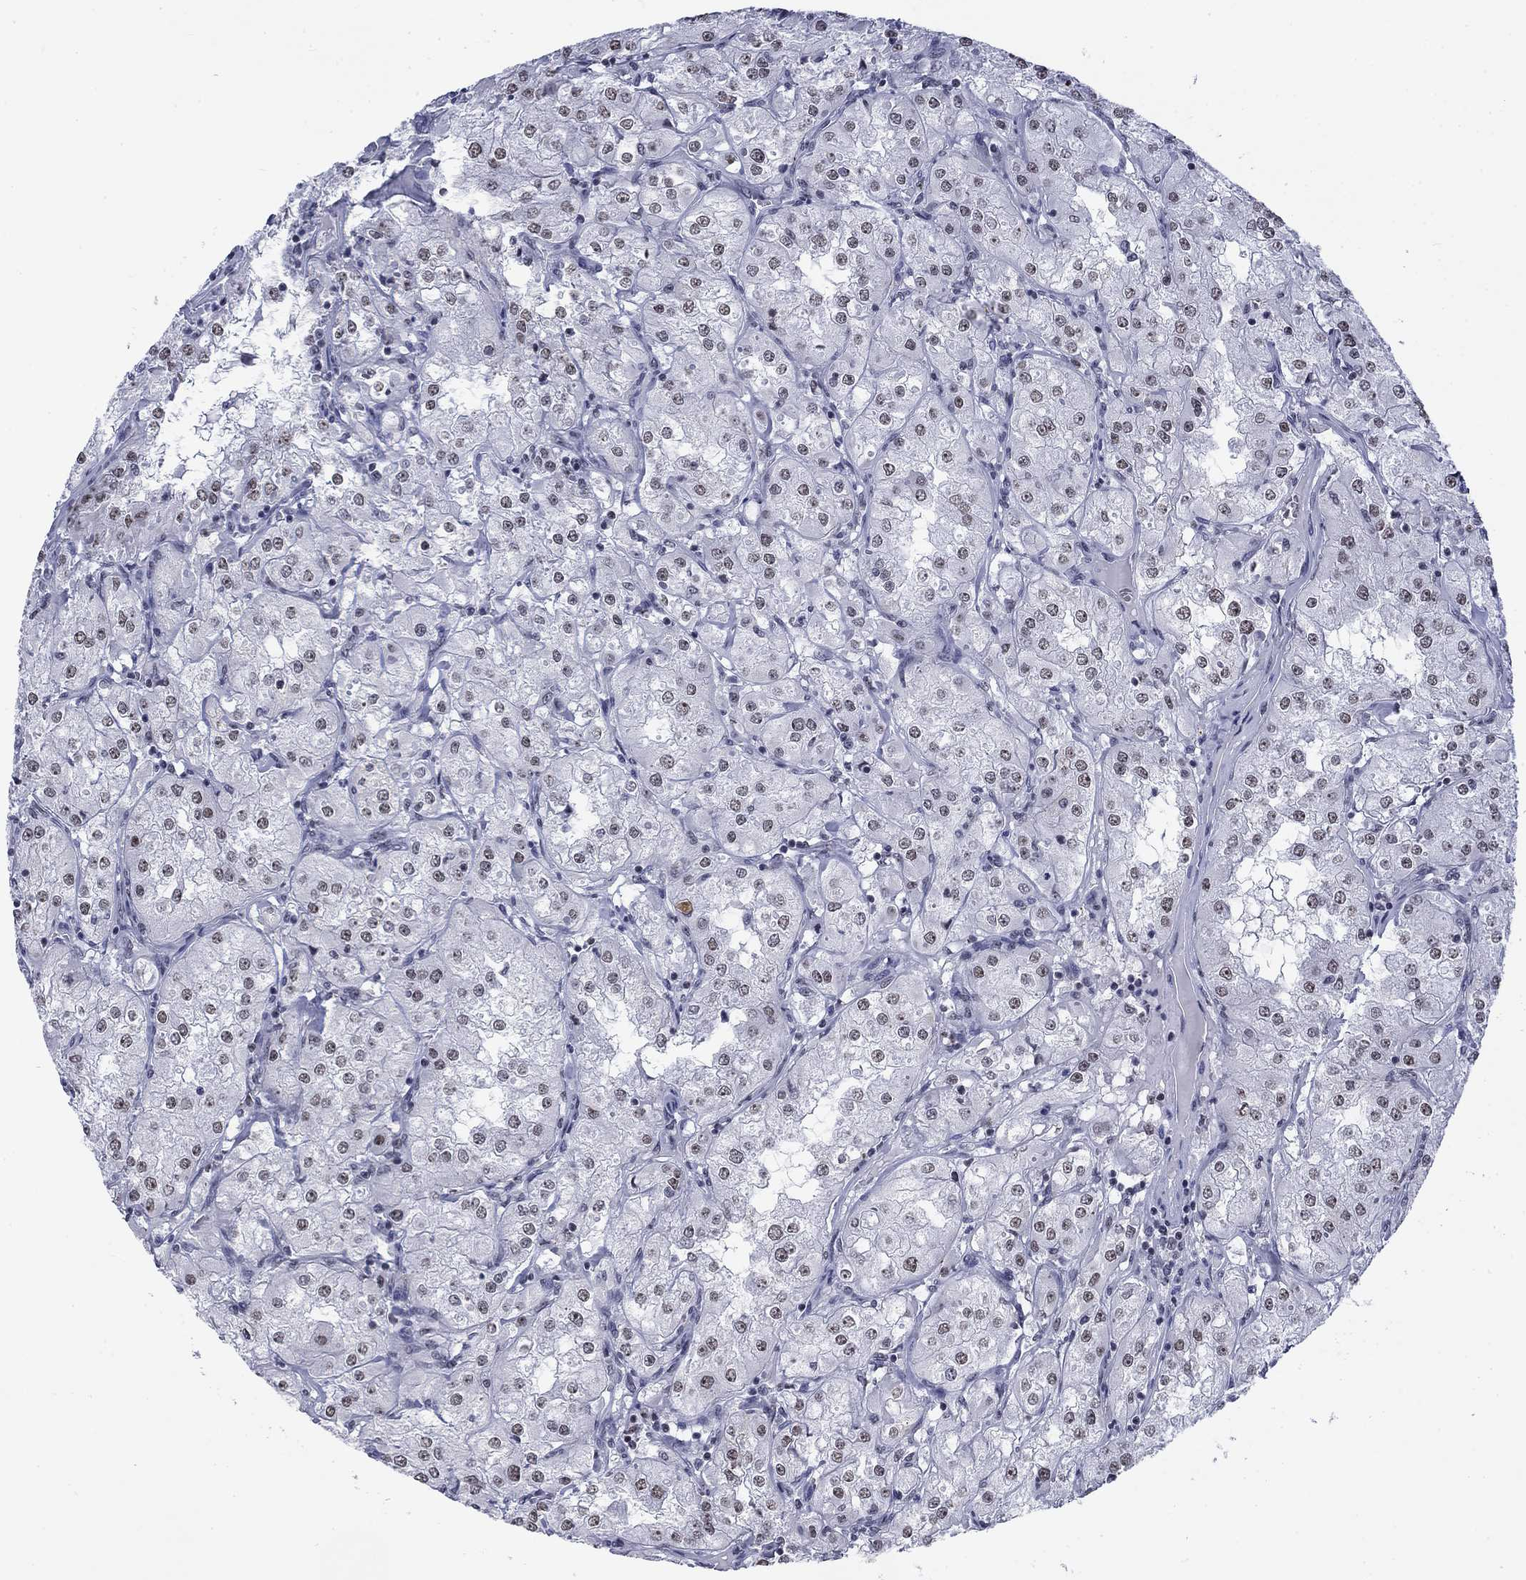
{"staining": {"intensity": "weak", "quantity": "25%-75%", "location": "nuclear"}, "tissue": "renal cancer", "cell_type": "Tumor cells", "image_type": "cancer", "snomed": [{"axis": "morphology", "description": "Adenocarcinoma, NOS"}, {"axis": "topography", "description": "Kidney"}], "caption": "A low amount of weak nuclear expression is identified in approximately 25%-75% of tumor cells in adenocarcinoma (renal) tissue.", "gene": "CSRNP3", "patient": {"sex": "male", "age": 77}}